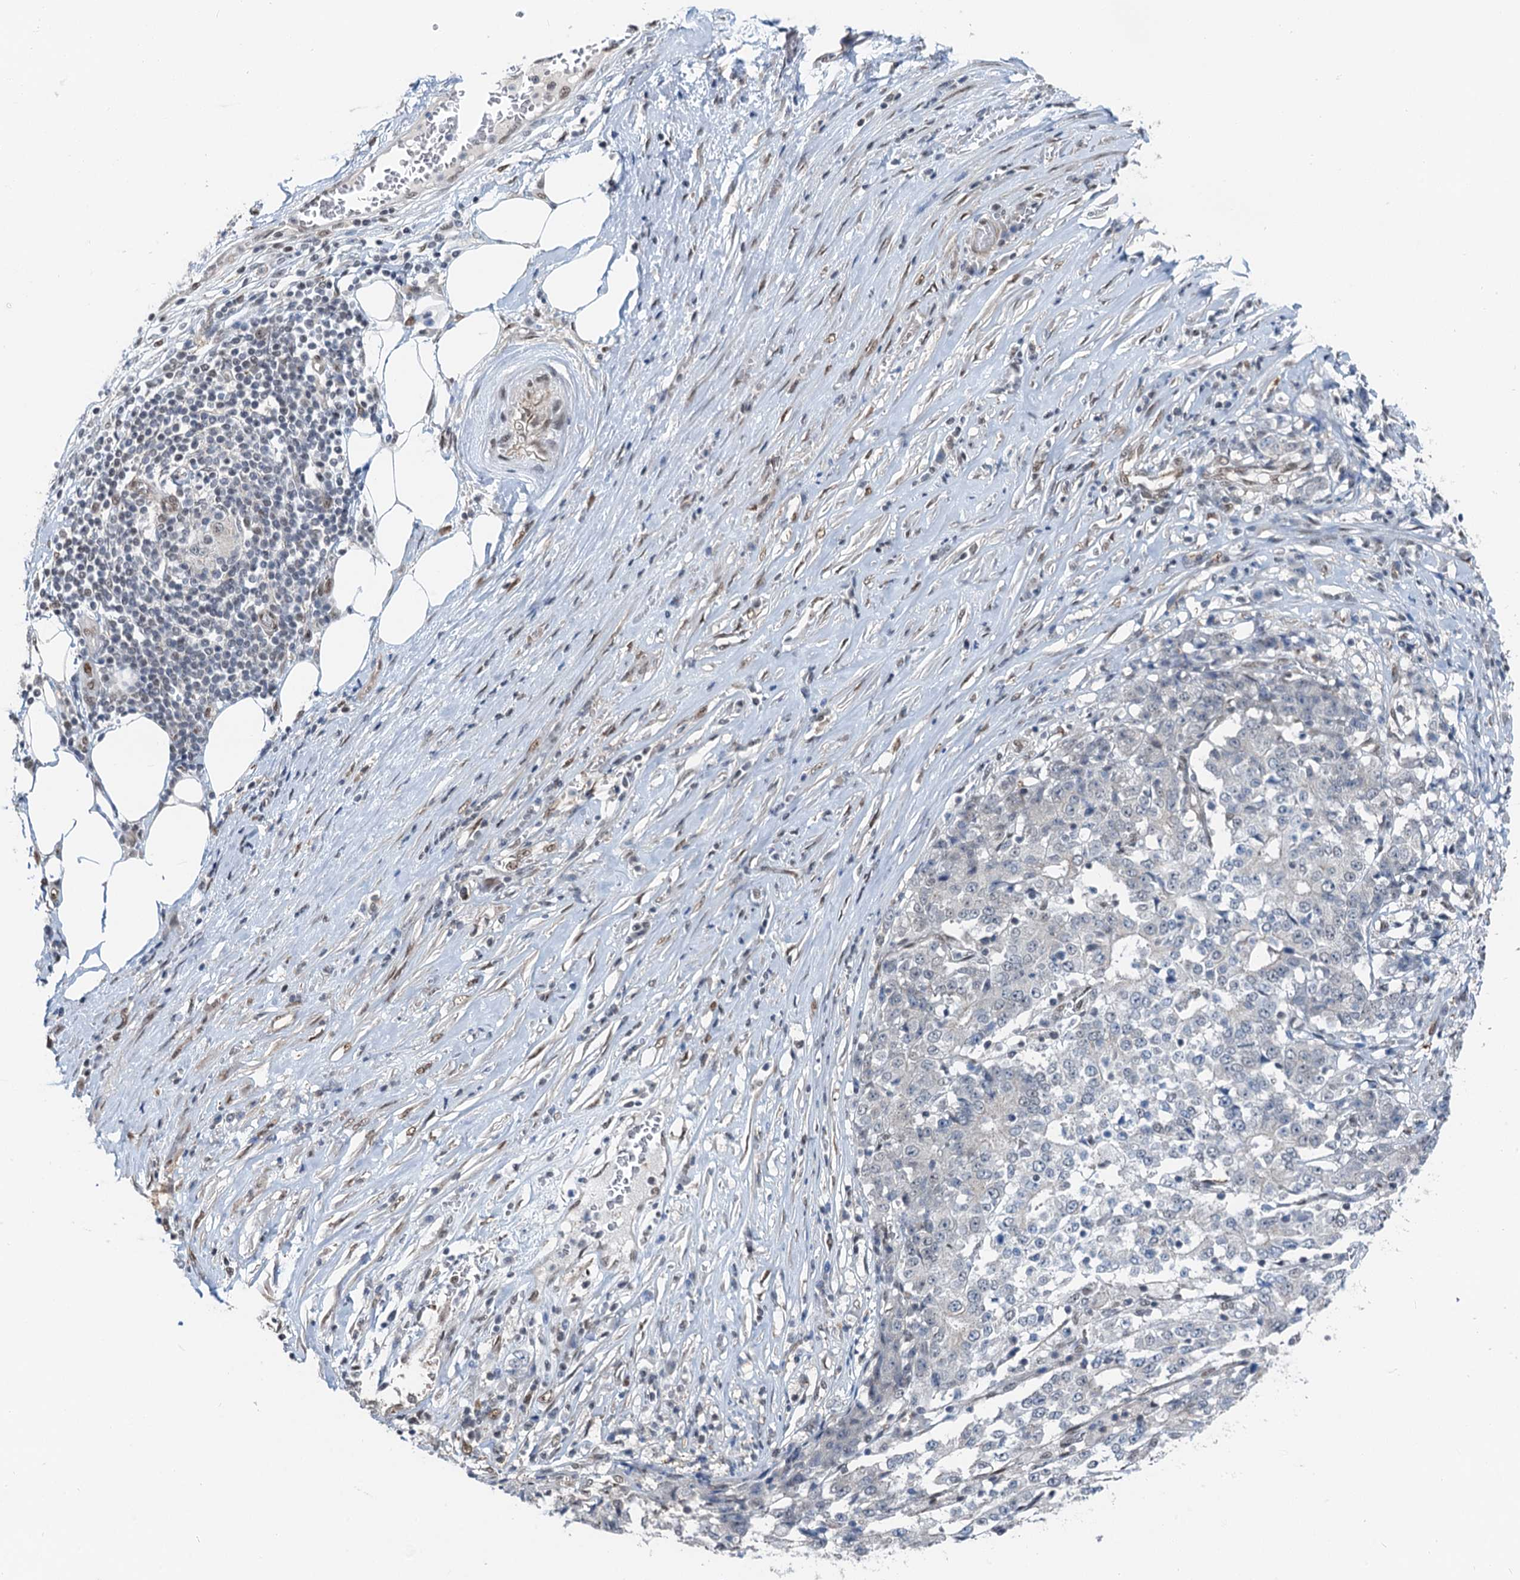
{"staining": {"intensity": "negative", "quantity": "none", "location": "none"}, "tissue": "stomach cancer", "cell_type": "Tumor cells", "image_type": "cancer", "snomed": [{"axis": "morphology", "description": "Adenocarcinoma, NOS"}, {"axis": "topography", "description": "Stomach"}], "caption": "Immunohistochemical staining of adenocarcinoma (stomach) reveals no significant staining in tumor cells. The staining is performed using DAB (3,3'-diaminobenzidine) brown chromogen with nuclei counter-stained in using hematoxylin.", "gene": "CFDP1", "patient": {"sex": "male", "age": 59}}